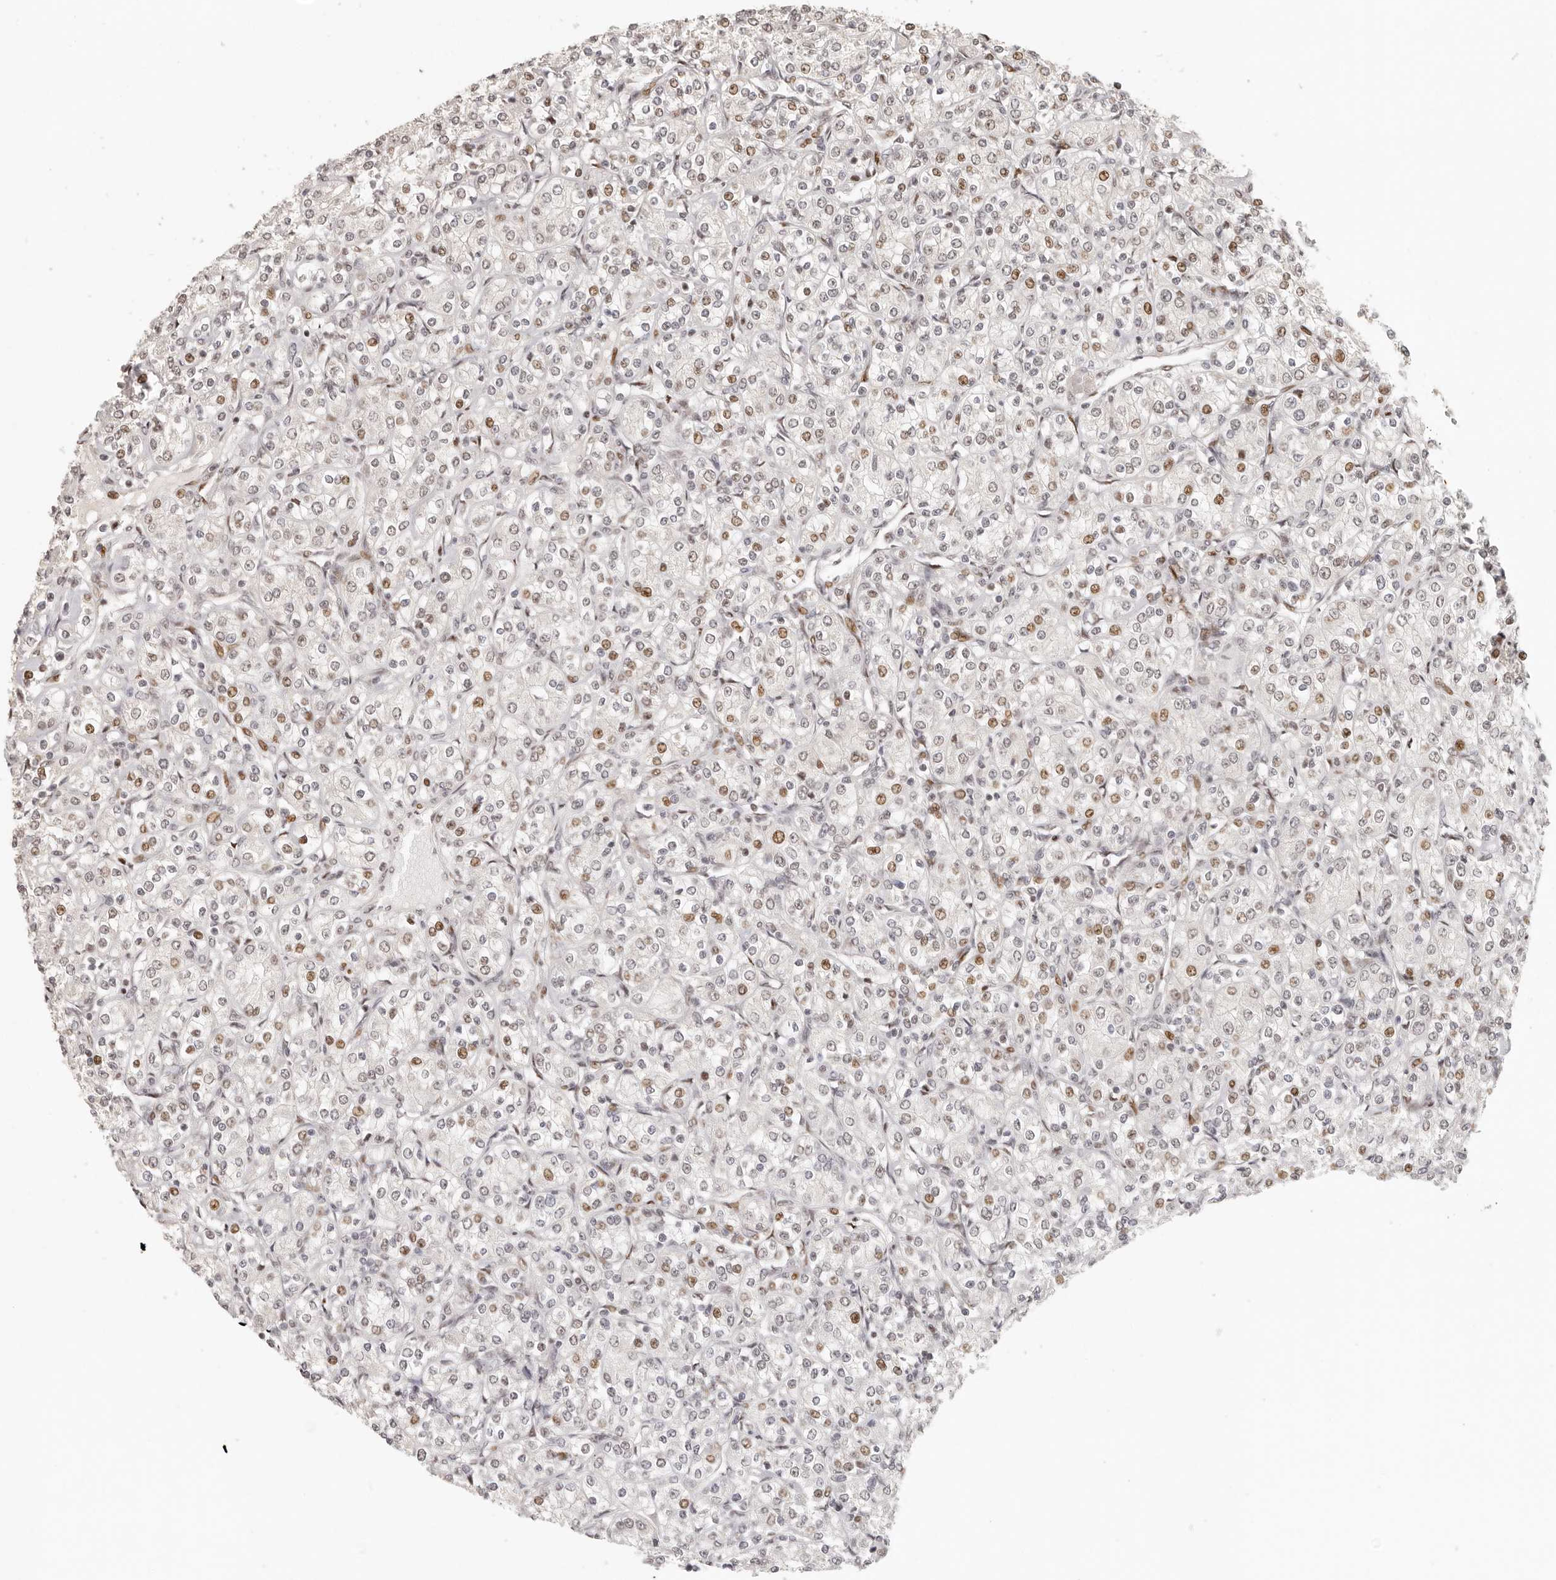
{"staining": {"intensity": "moderate", "quantity": "25%-75%", "location": "nuclear"}, "tissue": "renal cancer", "cell_type": "Tumor cells", "image_type": "cancer", "snomed": [{"axis": "morphology", "description": "Adenocarcinoma, NOS"}, {"axis": "topography", "description": "Kidney"}], "caption": "A brown stain highlights moderate nuclear positivity of a protein in human renal cancer (adenocarcinoma) tumor cells.", "gene": "GPBP1L1", "patient": {"sex": "male", "age": 77}}